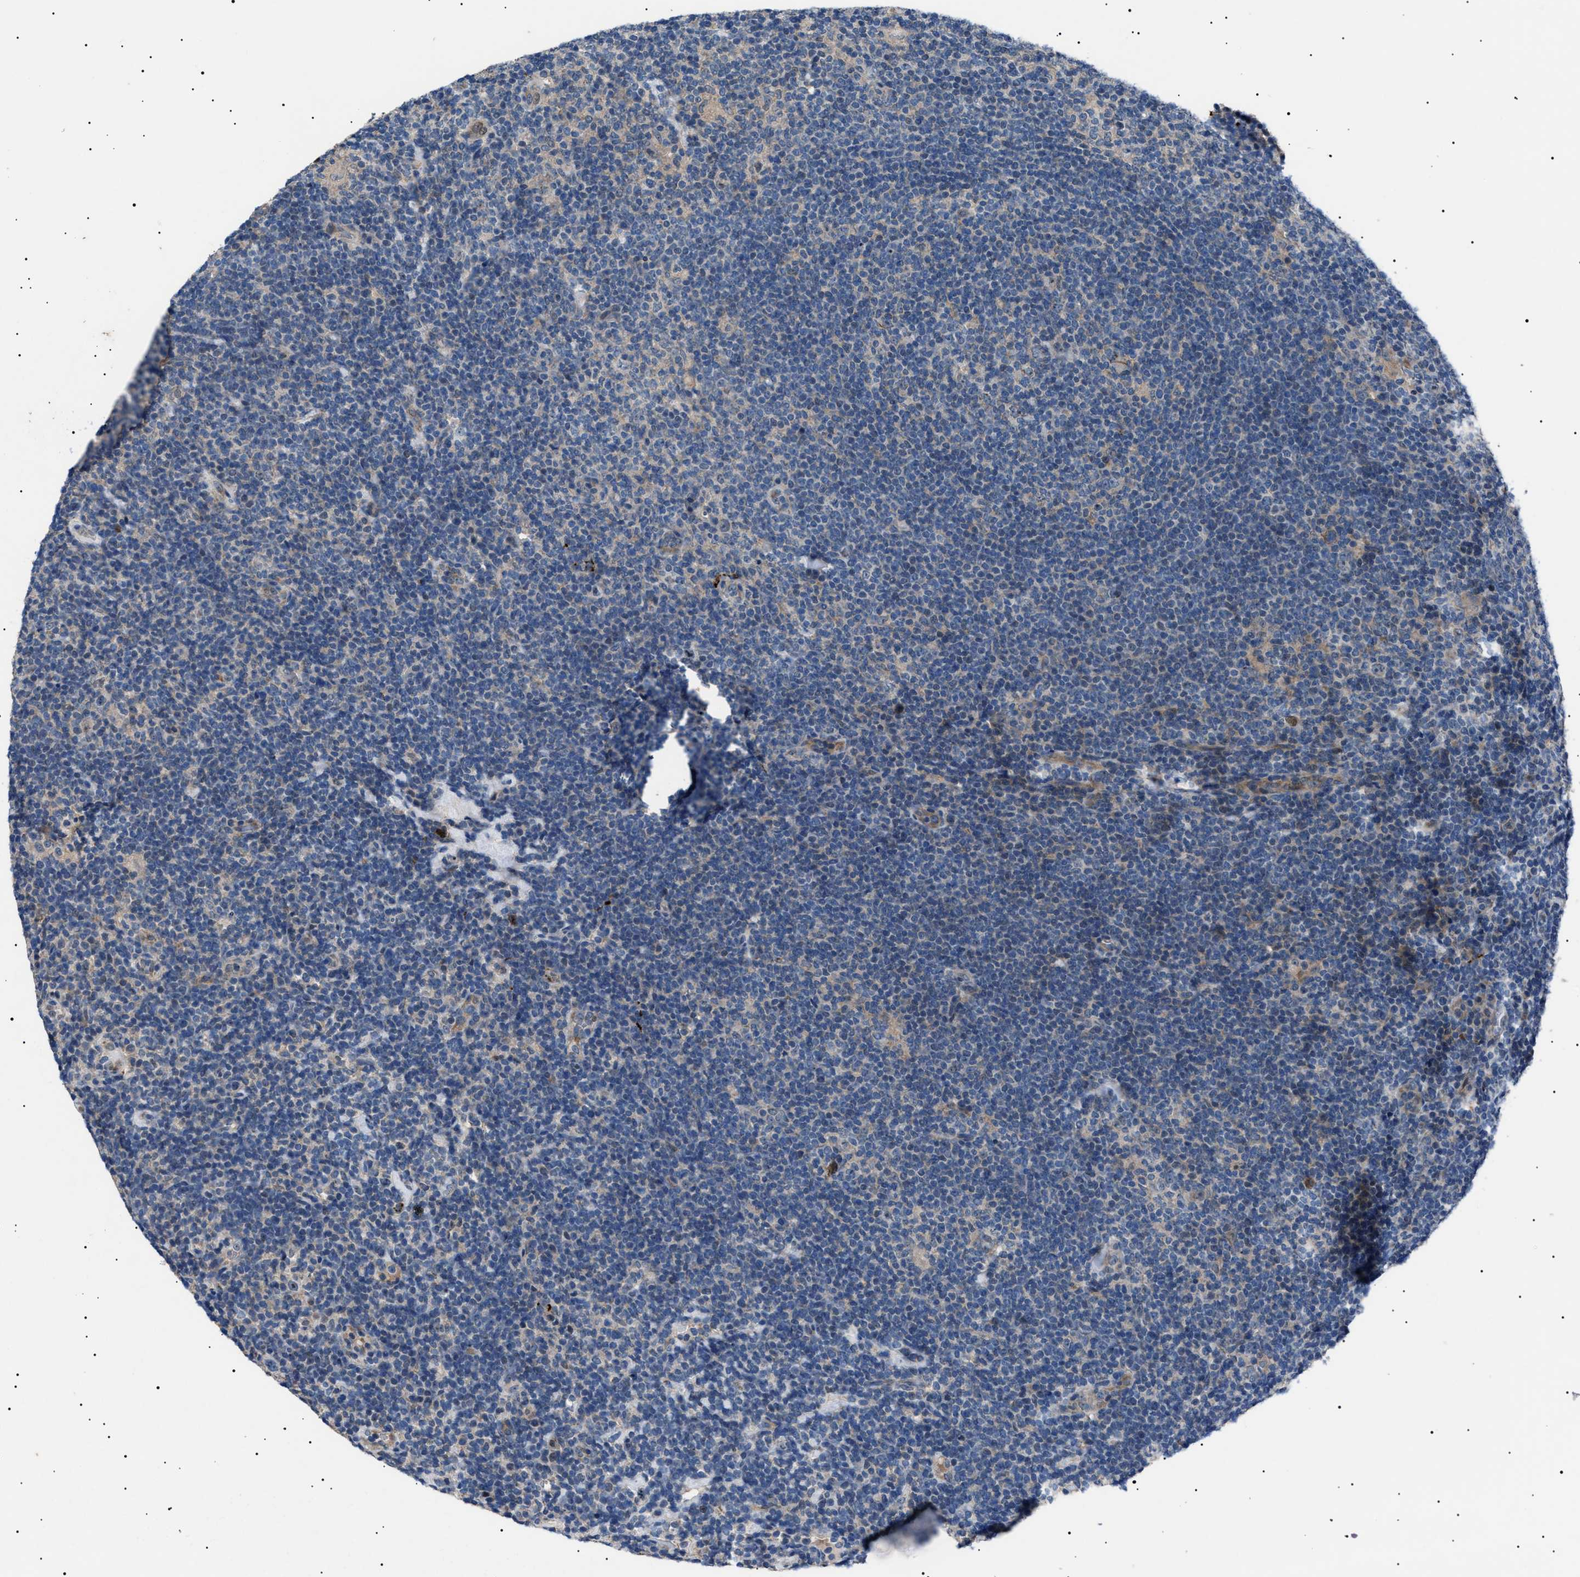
{"staining": {"intensity": "negative", "quantity": "none", "location": "none"}, "tissue": "lymphoma", "cell_type": "Tumor cells", "image_type": "cancer", "snomed": [{"axis": "morphology", "description": "Hodgkin's disease, NOS"}, {"axis": "topography", "description": "Lymph node"}], "caption": "DAB immunohistochemical staining of Hodgkin's disease reveals no significant staining in tumor cells.", "gene": "PTRH1", "patient": {"sex": "female", "age": 57}}